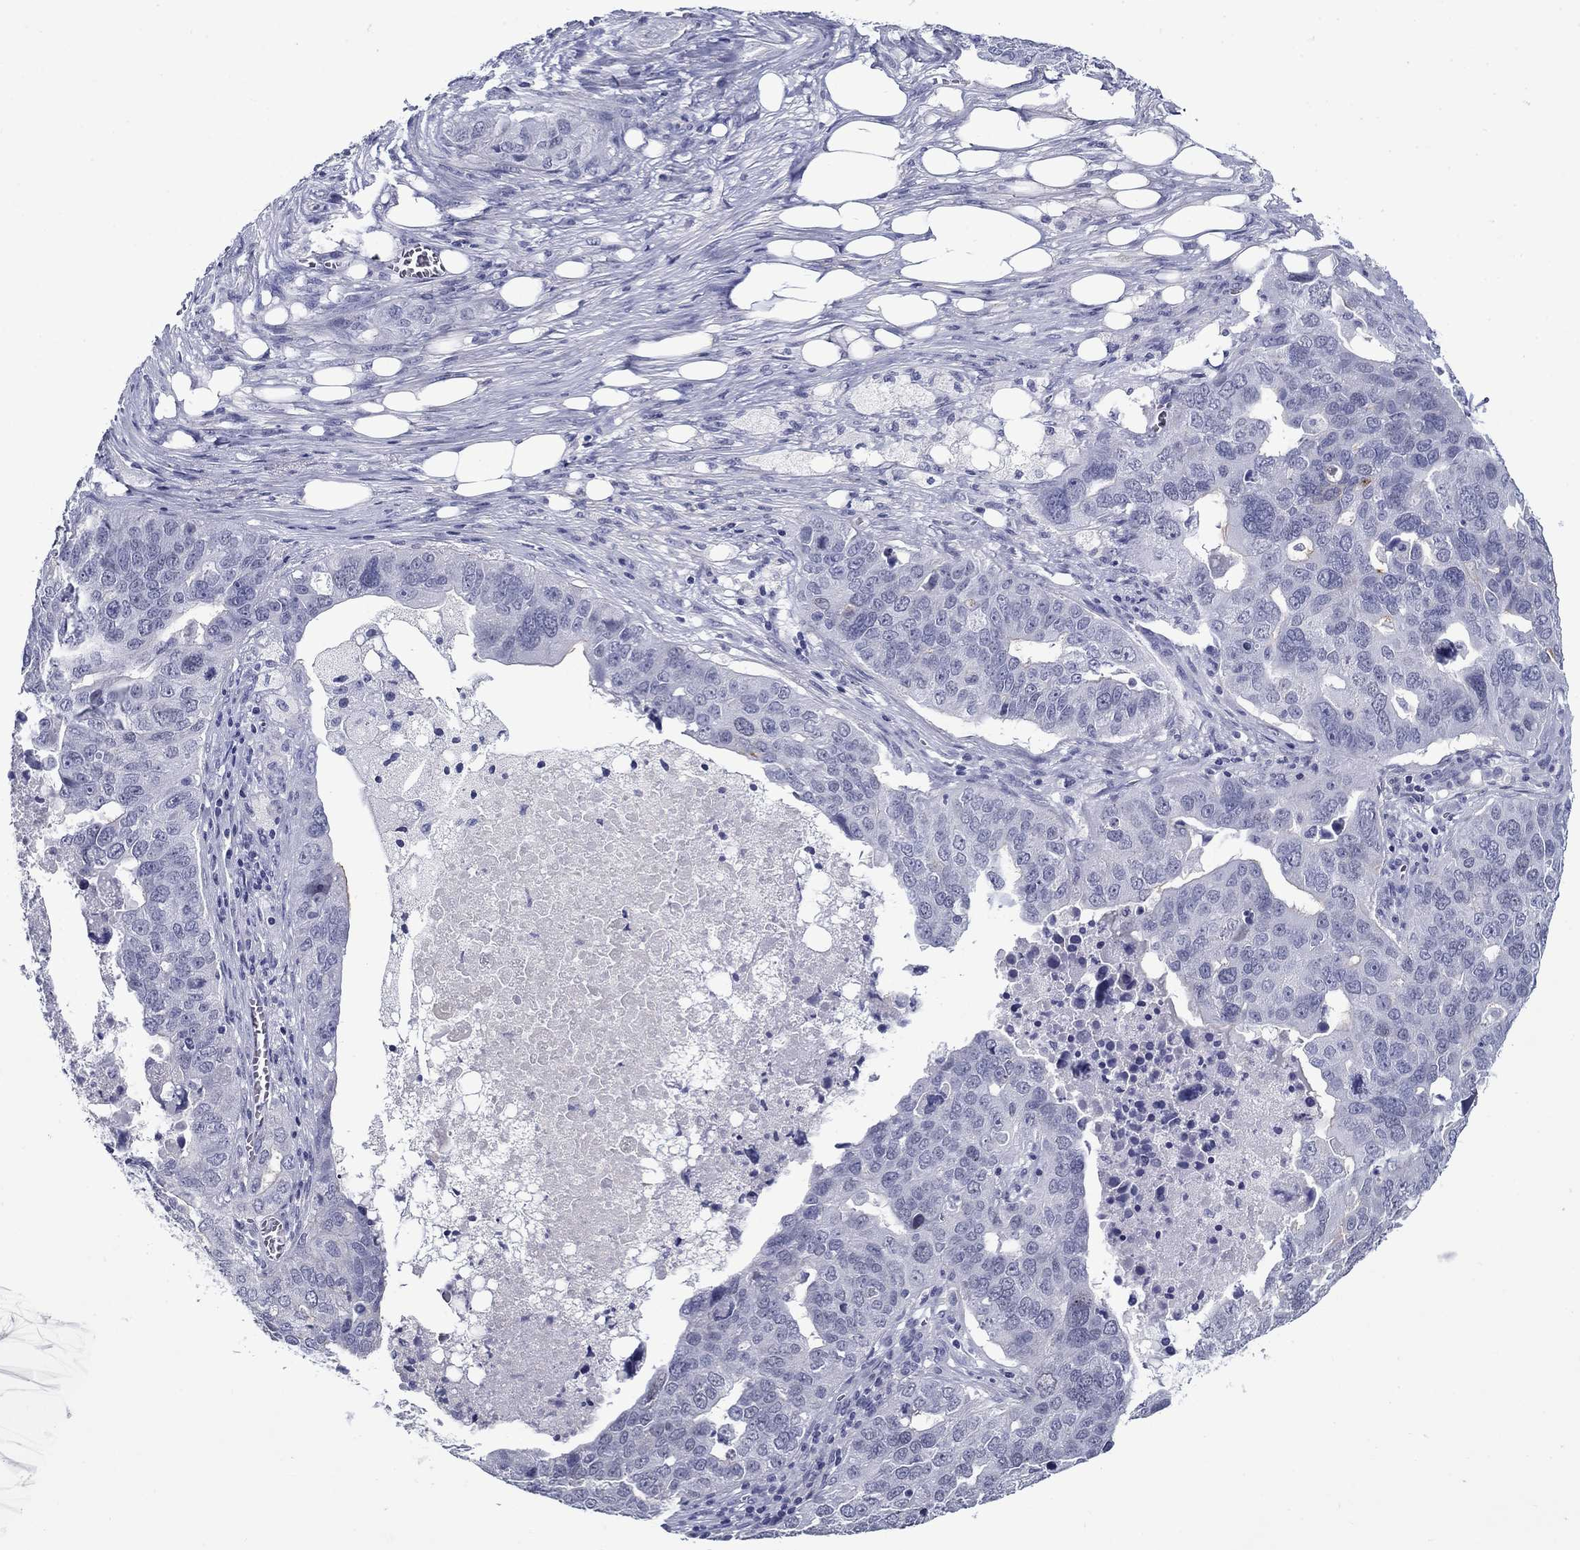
{"staining": {"intensity": "weak", "quantity": "<25%", "location": "cytoplasmic/membranous"}, "tissue": "ovarian cancer", "cell_type": "Tumor cells", "image_type": "cancer", "snomed": [{"axis": "morphology", "description": "Carcinoma, endometroid"}, {"axis": "topography", "description": "Soft tissue"}, {"axis": "topography", "description": "Ovary"}], "caption": "IHC micrograph of ovarian endometroid carcinoma stained for a protein (brown), which exhibits no positivity in tumor cells.", "gene": "C4orf19", "patient": {"sex": "female", "age": 52}}